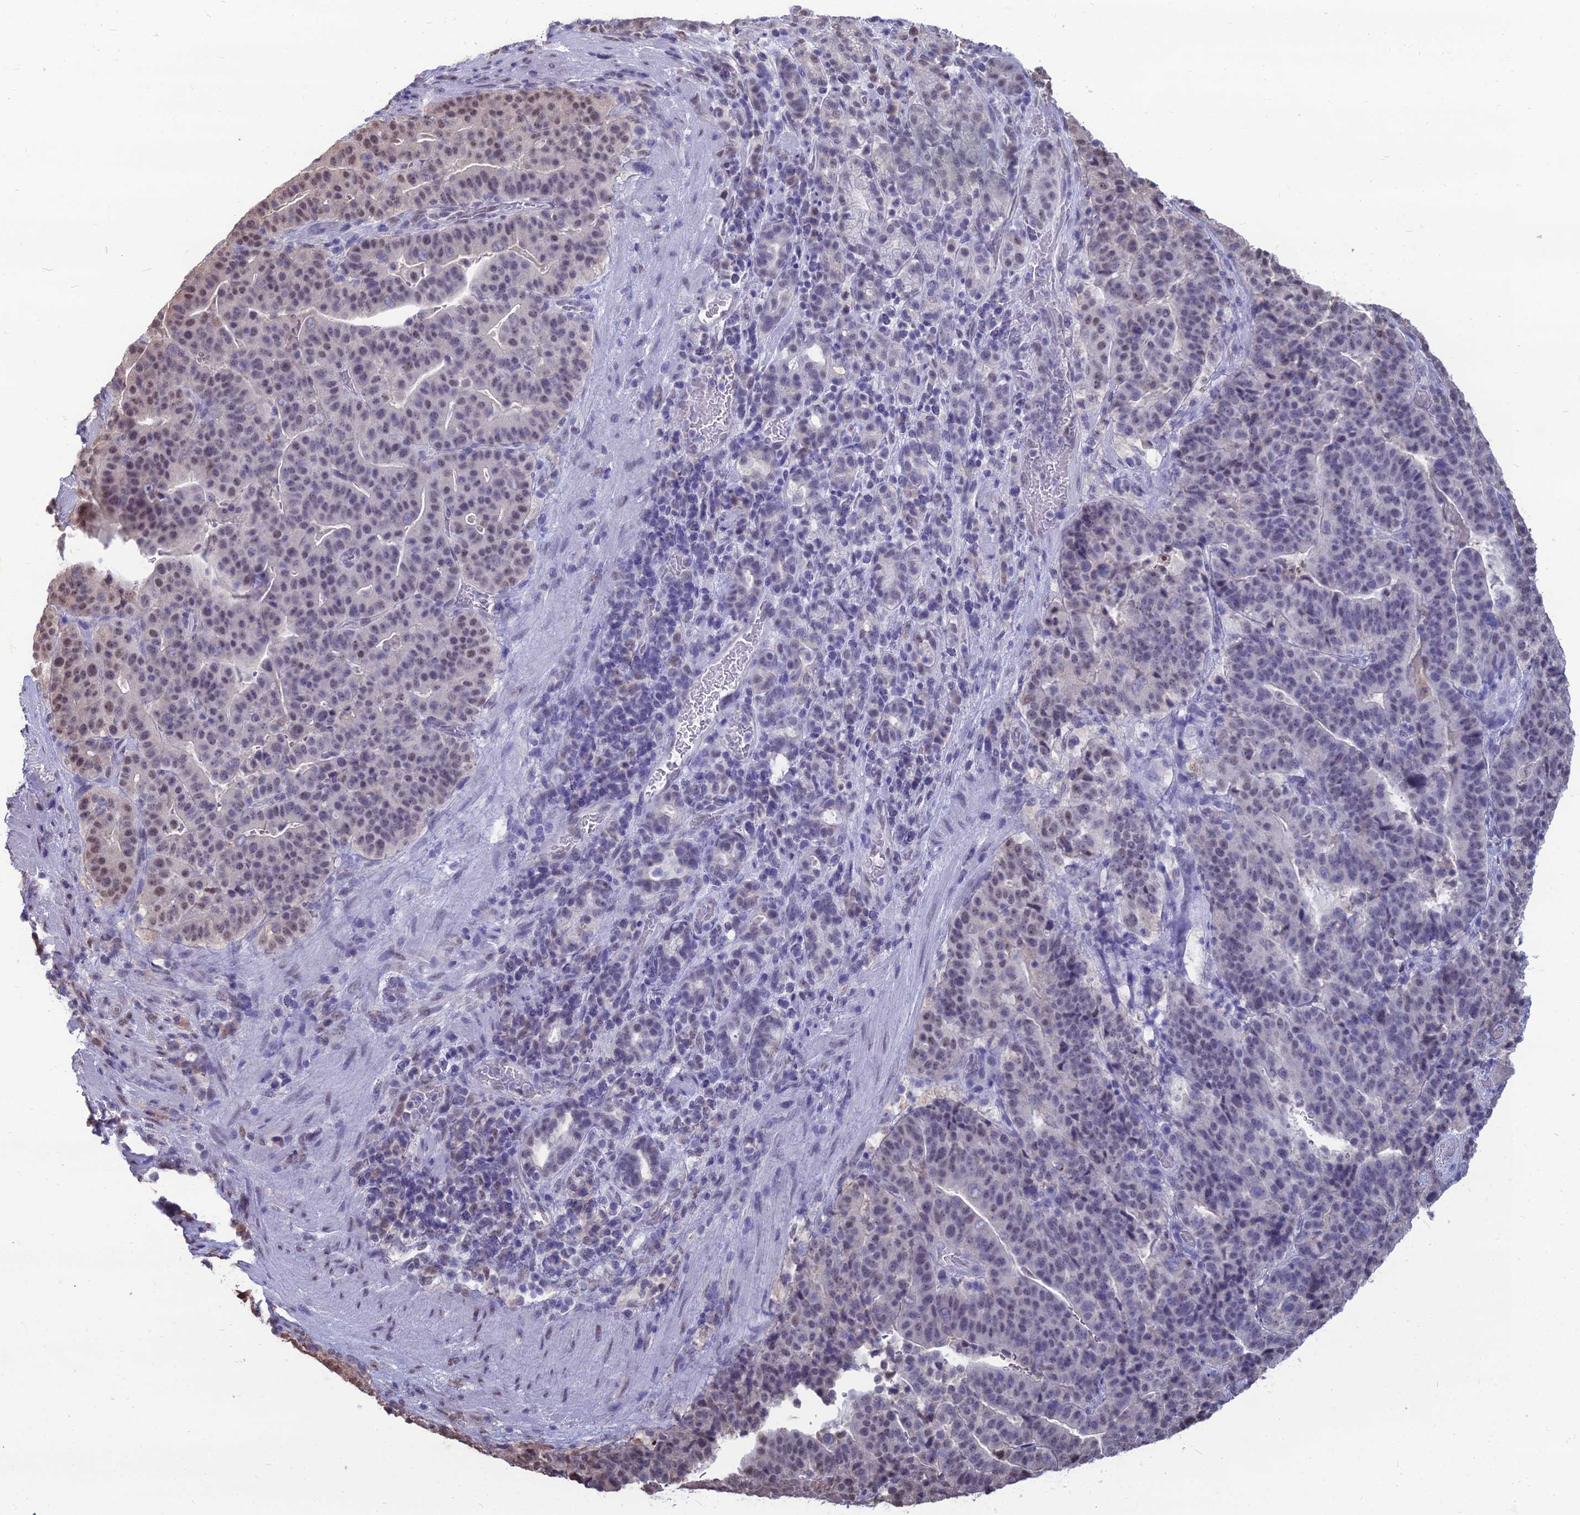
{"staining": {"intensity": "weak", "quantity": "<25%", "location": "nuclear"}, "tissue": "stomach cancer", "cell_type": "Tumor cells", "image_type": "cancer", "snomed": [{"axis": "morphology", "description": "Adenocarcinoma, NOS"}, {"axis": "topography", "description": "Stomach"}], "caption": "High power microscopy photomicrograph of an immunohistochemistry image of stomach cancer (adenocarcinoma), revealing no significant positivity in tumor cells.", "gene": "SRSF7", "patient": {"sex": "male", "age": 48}}